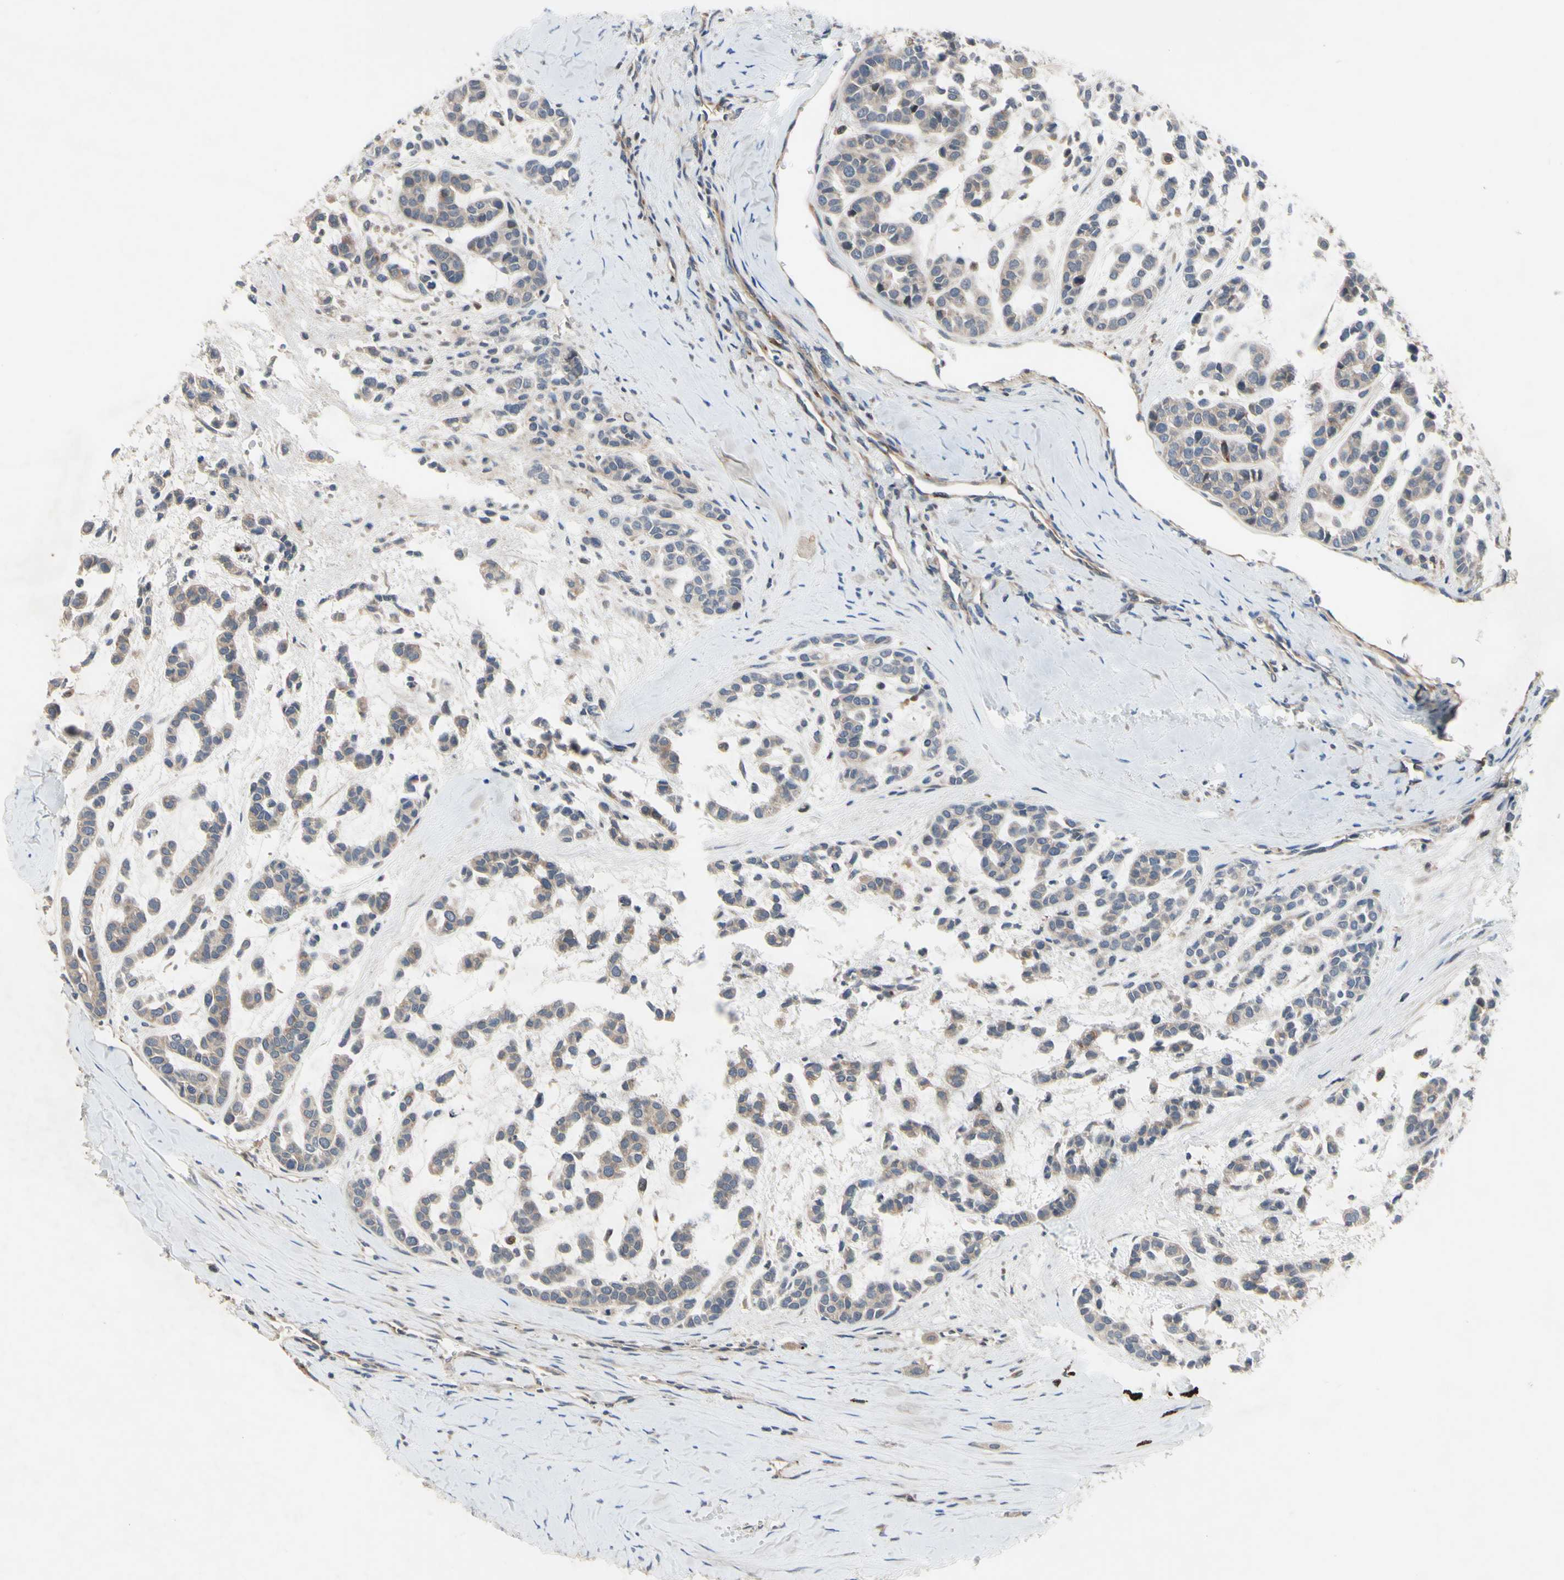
{"staining": {"intensity": "weak", "quantity": ">75%", "location": "cytoplasmic/membranous"}, "tissue": "head and neck cancer", "cell_type": "Tumor cells", "image_type": "cancer", "snomed": [{"axis": "morphology", "description": "Adenocarcinoma, NOS"}, {"axis": "morphology", "description": "Adenoma, NOS"}, {"axis": "topography", "description": "Head-Neck"}], "caption": "DAB (3,3'-diaminobenzidine) immunohistochemical staining of head and neck cancer (adenoma) demonstrates weak cytoplasmic/membranous protein positivity in about >75% of tumor cells.", "gene": "XIAP", "patient": {"sex": "female", "age": 55}}